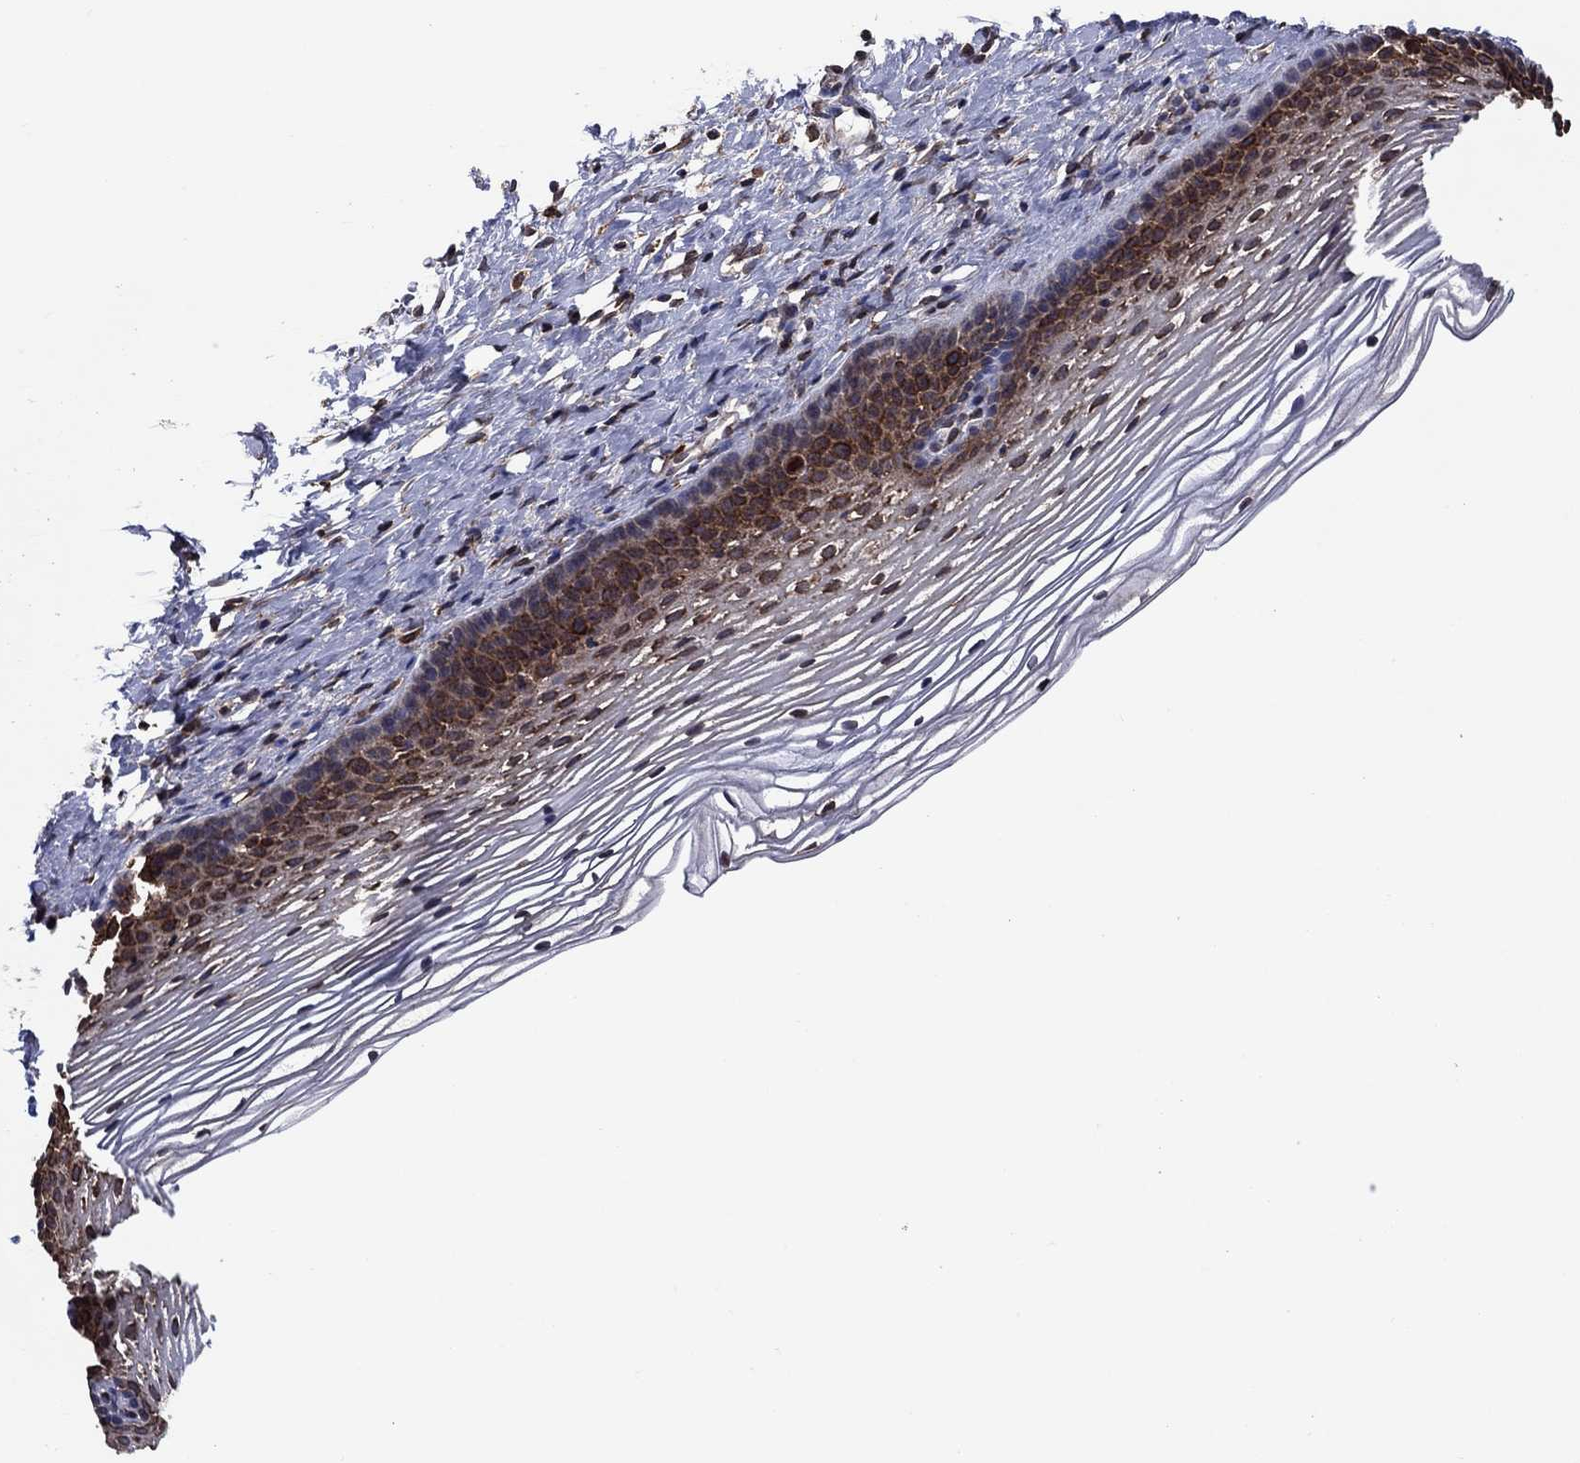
{"staining": {"intensity": "strong", "quantity": "<25%", "location": "cytoplasmic/membranous"}, "tissue": "cervix", "cell_type": "Squamous epithelial cells", "image_type": "normal", "snomed": [{"axis": "morphology", "description": "Normal tissue, NOS"}, {"axis": "topography", "description": "Cervix"}], "caption": "A medium amount of strong cytoplasmic/membranous positivity is seen in about <25% of squamous epithelial cells in benign cervix. The protein of interest is stained brown, and the nuclei are stained in blue (DAB (3,3'-diaminobenzidine) IHC with brightfield microscopy, high magnification).", "gene": "YBX1", "patient": {"sex": "female", "age": 39}}